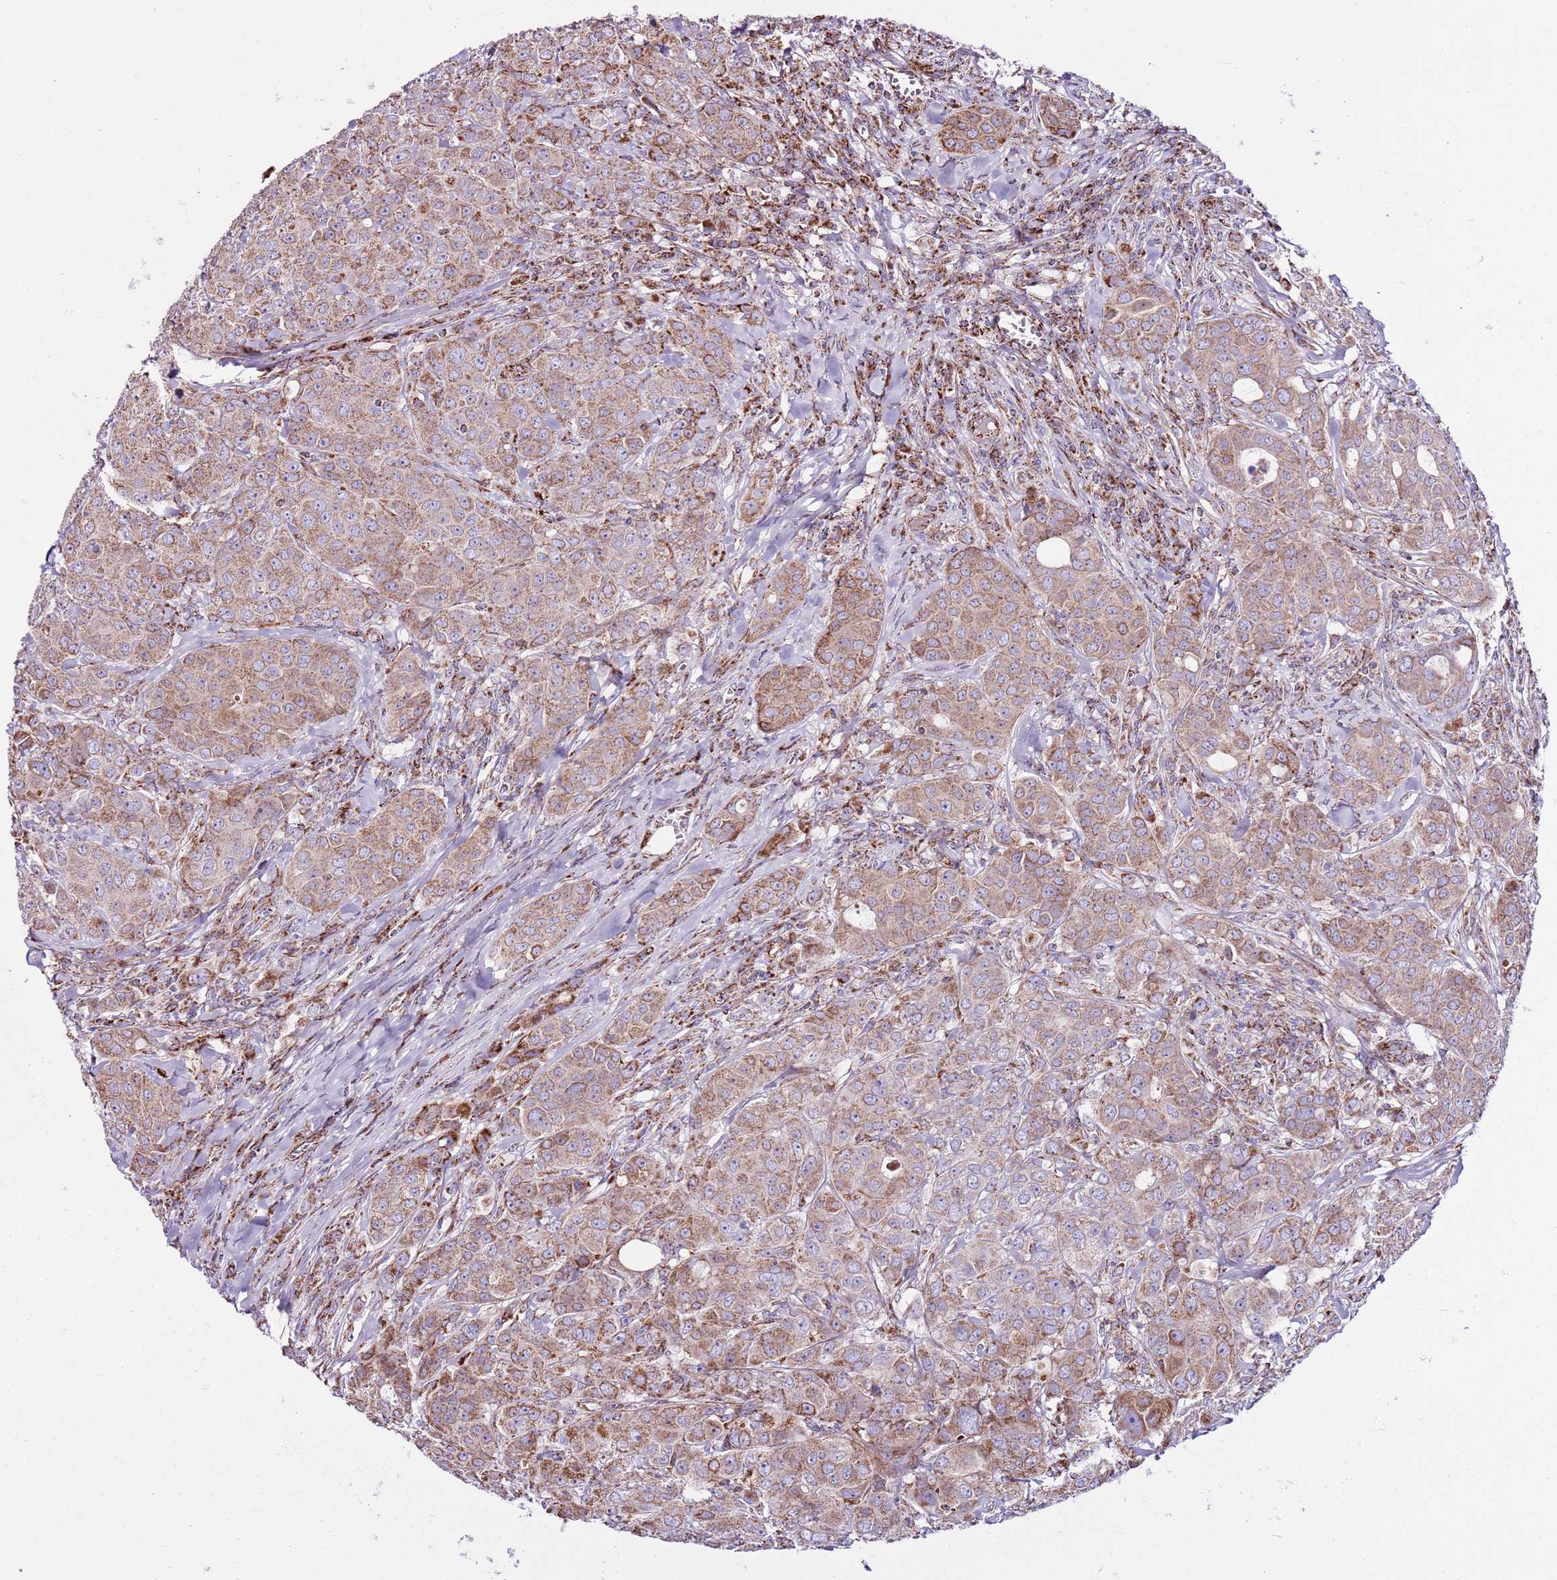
{"staining": {"intensity": "moderate", "quantity": "25%-75%", "location": "cytoplasmic/membranous"}, "tissue": "breast cancer", "cell_type": "Tumor cells", "image_type": "cancer", "snomed": [{"axis": "morphology", "description": "Duct carcinoma"}, {"axis": "topography", "description": "Breast"}], "caption": "A photomicrograph of invasive ductal carcinoma (breast) stained for a protein exhibits moderate cytoplasmic/membranous brown staining in tumor cells. (Brightfield microscopy of DAB IHC at high magnification).", "gene": "HECTD4", "patient": {"sex": "female", "age": 43}}